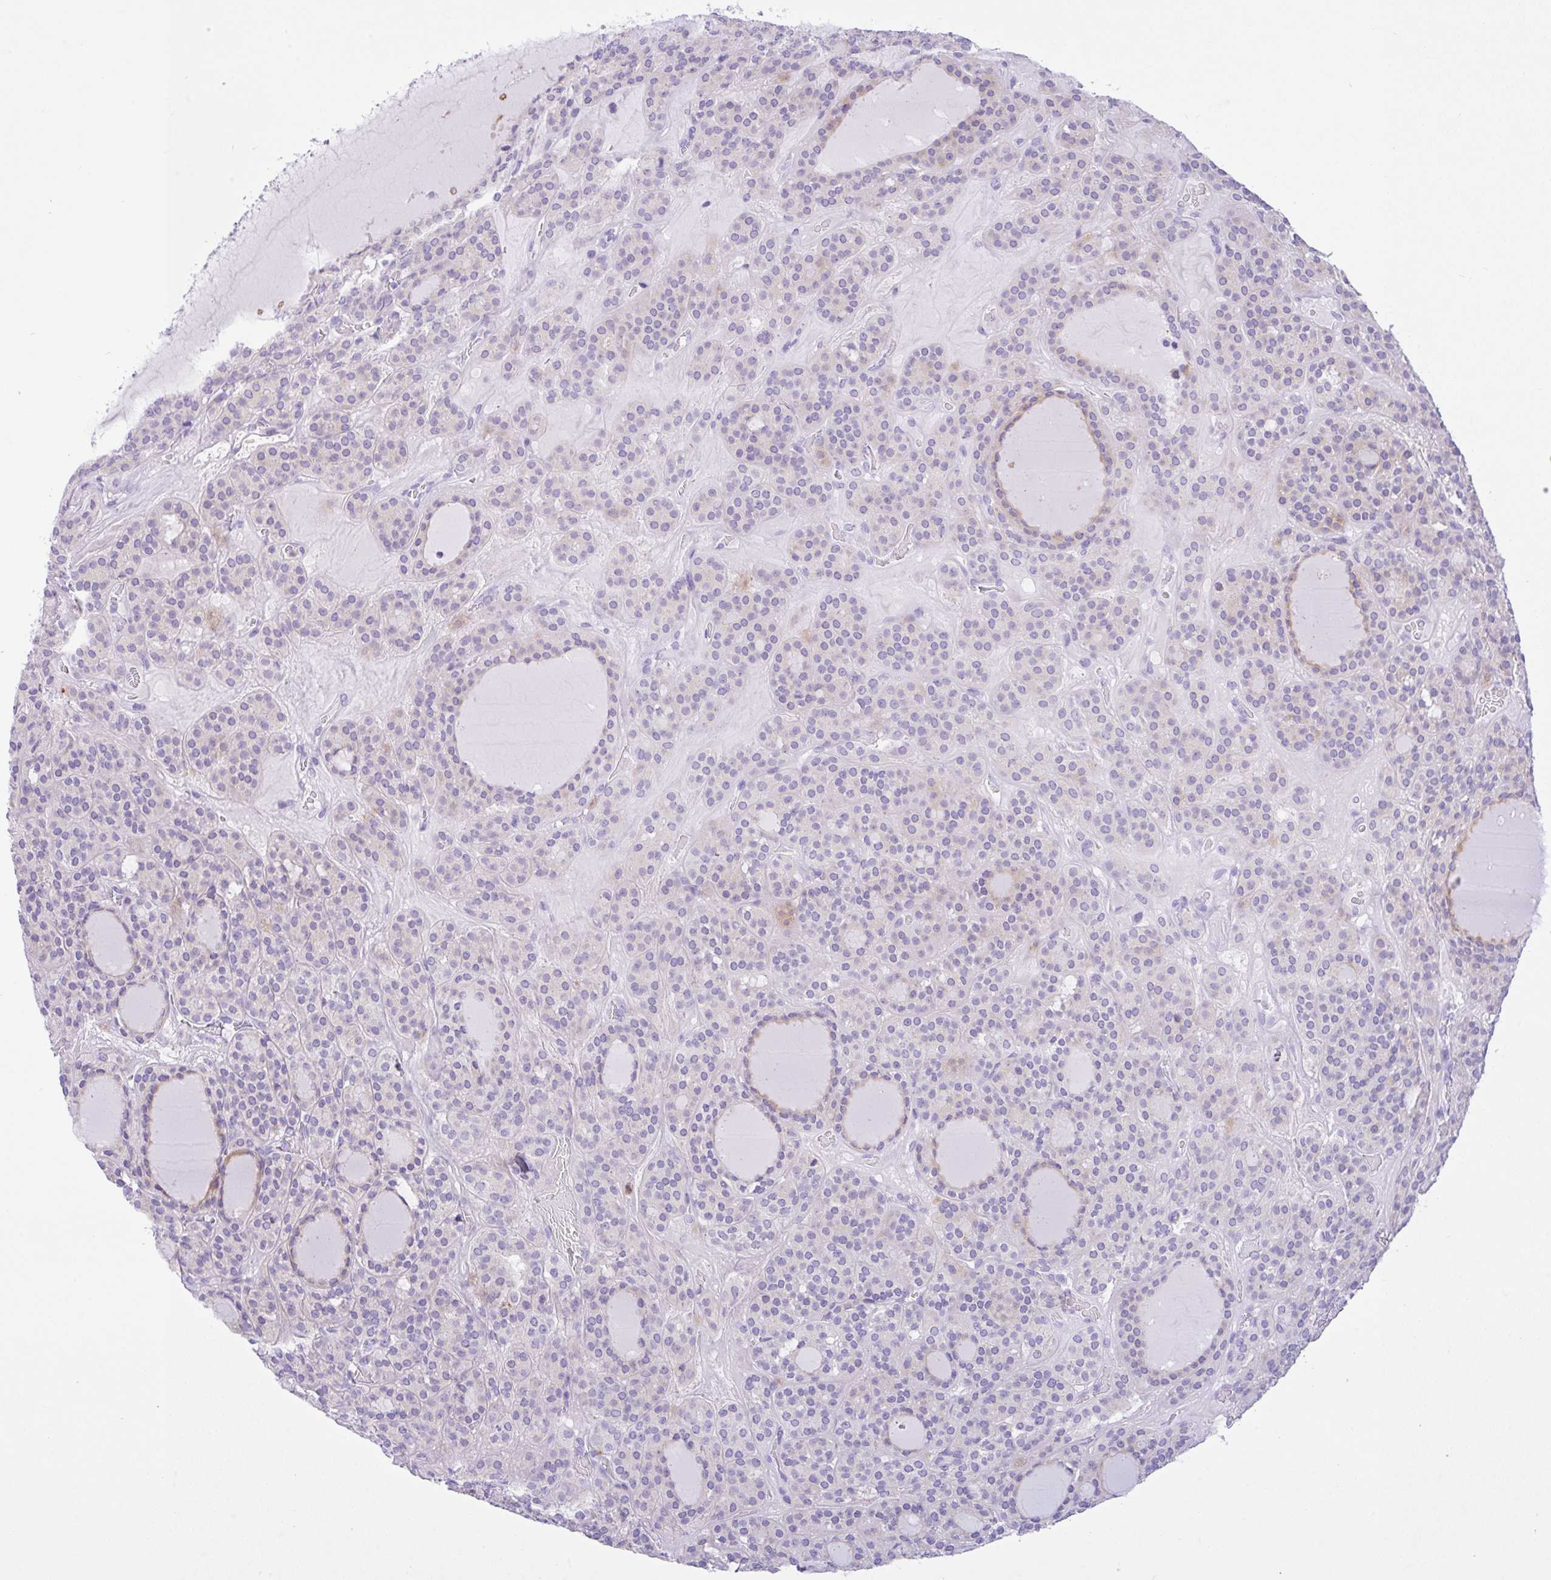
{"staining": {"intensity": "negative", "quantity": "none", "location": "none"}, "tissue": "thyroid cancer", "cell_type": "Tumor cells", "image_type": "cancer", "snomed": [{"axis": "morphology", "description": "Follicular adenoma carcinoma, NOS"}, {"axis": "topography", "description": "Thyroid gland"}], "caption": "High power microscopy photomicrograph of an immunohistochemistry (IHC) histopathology image of thyroid follicular adenoma carcinoma, revealing no significant positivity in tumor cells.", "gene": "NCF1", "patient": {"sex": "female", "age": 63}}